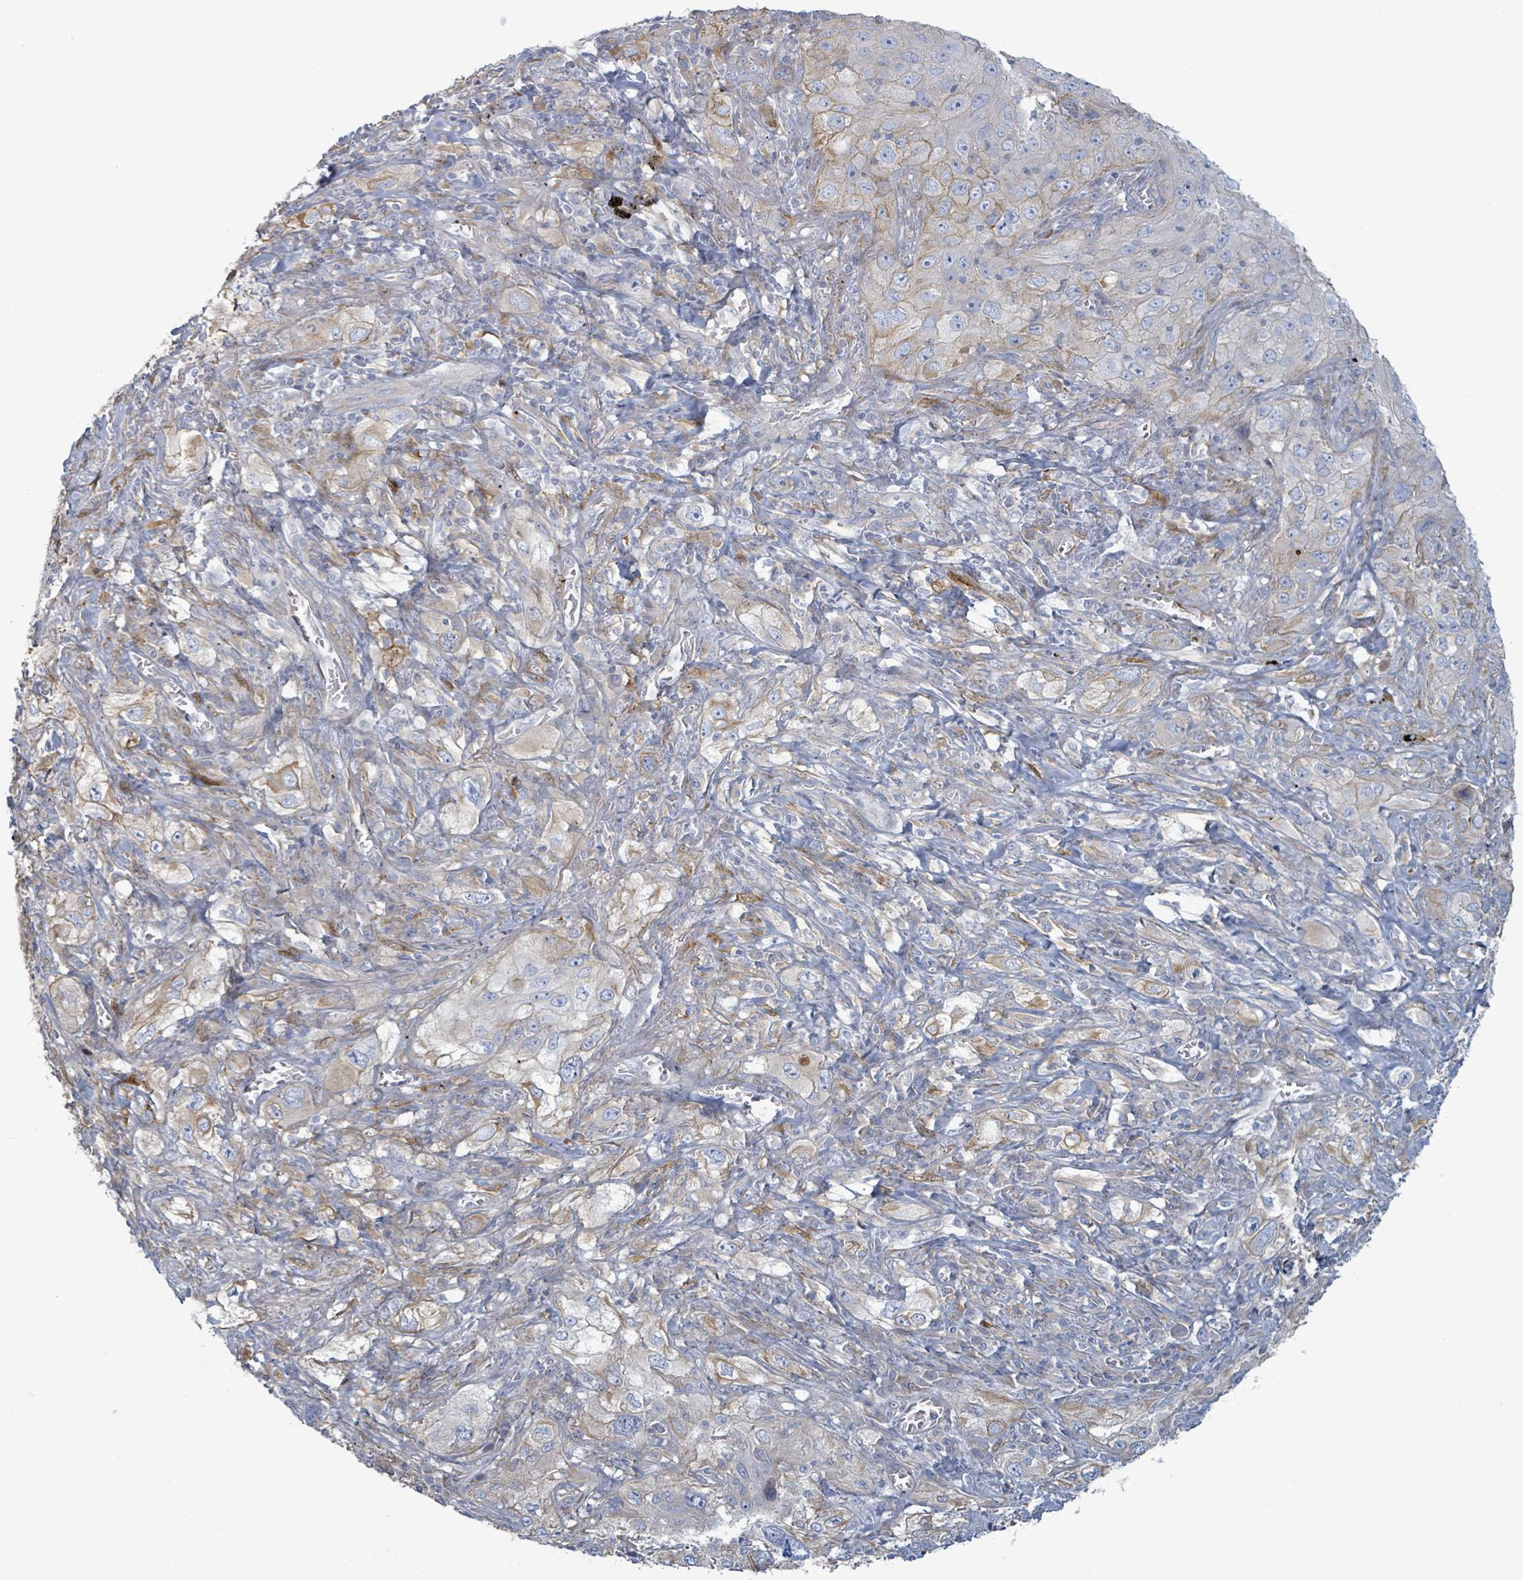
{"staining": {"intensity": "weak", "quantity": "25%-75%", "location": "cytoplasmic/membranous"}, "tissue": "lung cancer", "cell_type": "Tumor cells", "image_type": "cancer", "snomed": [{"axis": "morphology", "description": "Squamous cell carcinoma, NOS"}, {"axis": "topography", "description": "Lung"}], "caption": "Immunohistochemistry of lung squamous cell carcinoma demonstrates low levels of weak cytoplasmic/membranous positivity in about 25%-75% of tumor cells. Using DAB (brown) and hematoxylin (blue) stains, captured at high magnification using brightfield microscopy.", "gene": "COL13A1", "patient": {"sex": "female", "age": 69}}